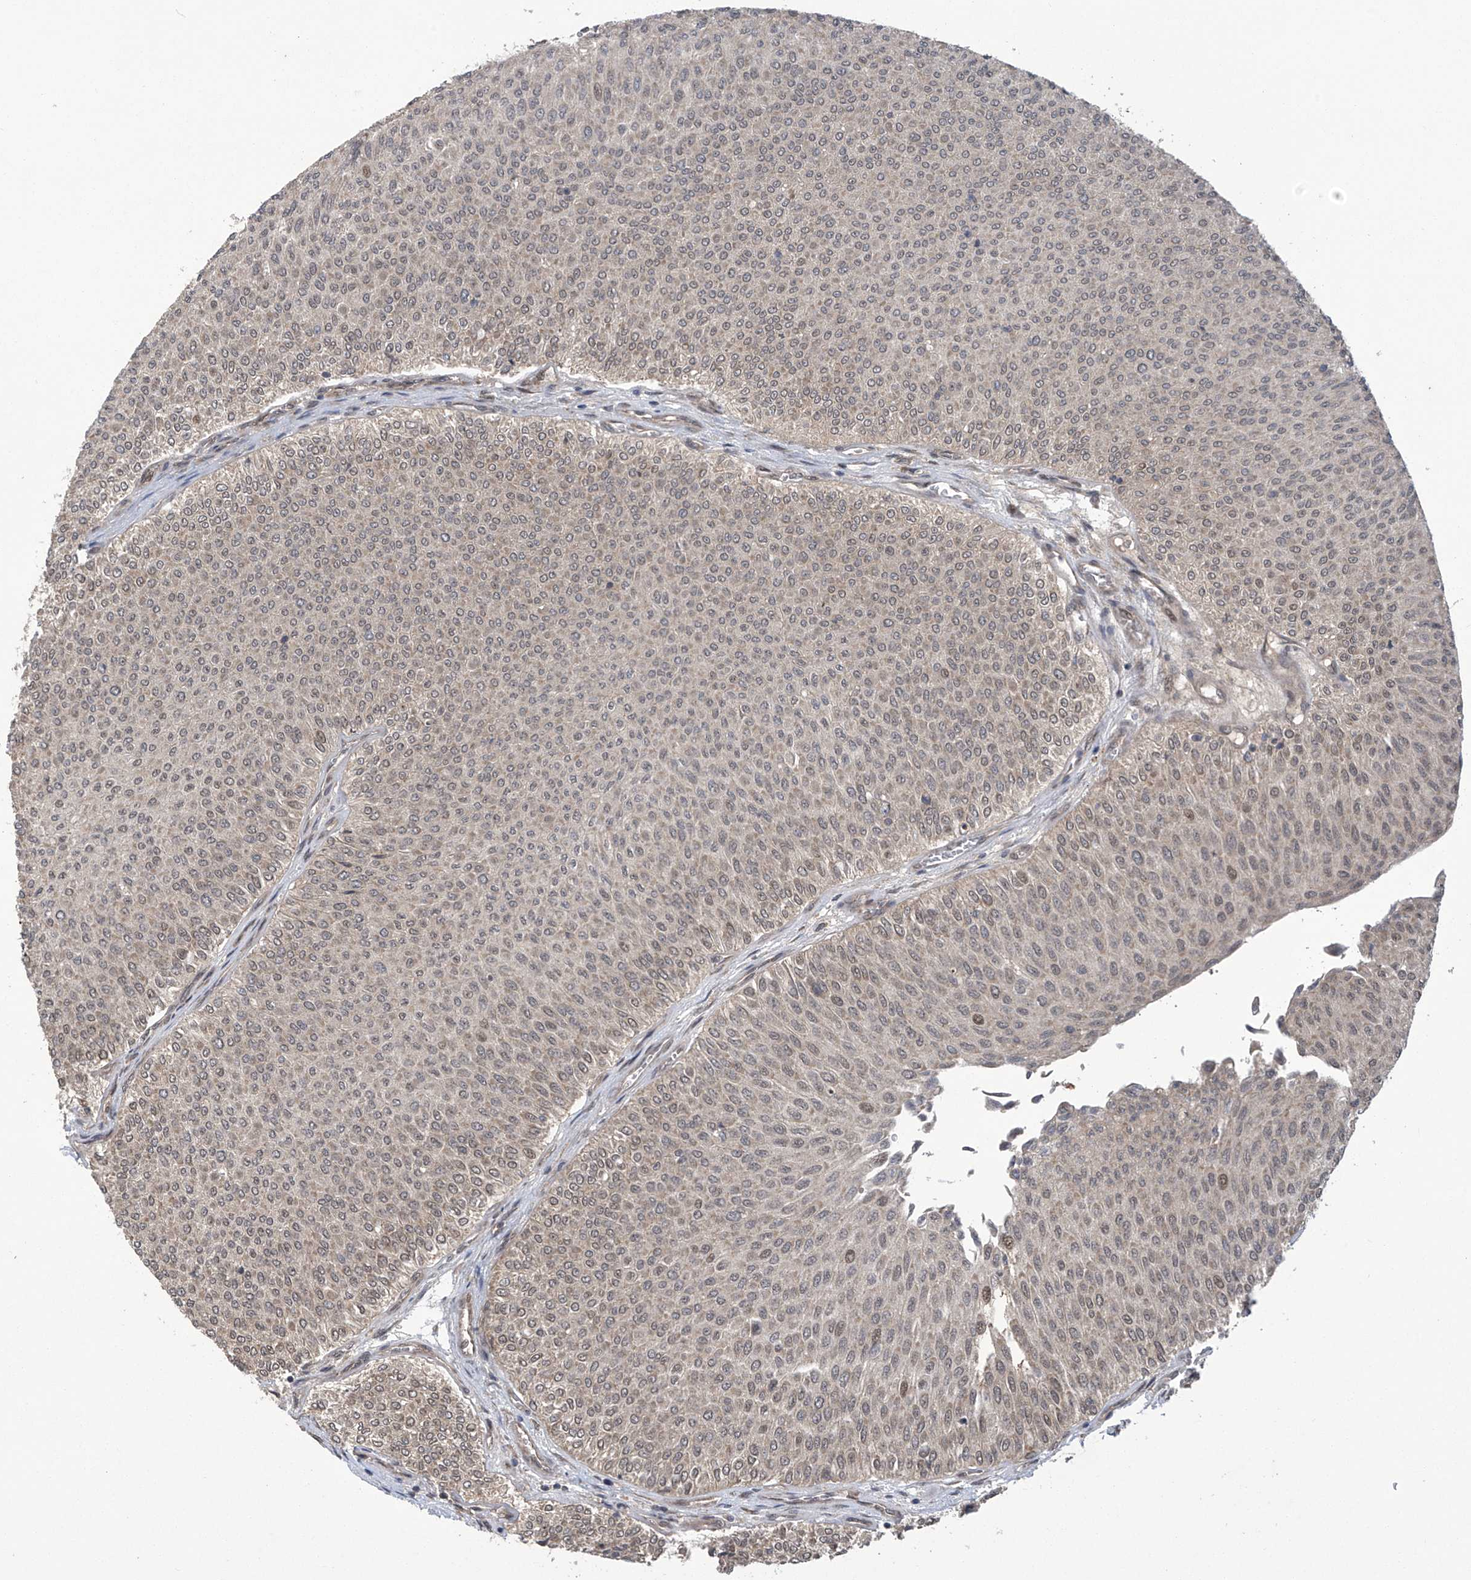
{"staining": {"intensity": "weak", "quantity": ">75%", "location": "nuclear"}, "tissue": "urothelial cancer", "cell_type": "Tumor cells", "image_type": "cancer", "snomed": [{"axis": "morphology", "description": "Urothelial carcinoma, Low grade"}, {"axis": "topography", "description": "Urinary bladder"}], "caption": "Urothelial cancer was stained to show a protein in brown. There is low levels of weak nuclear staining in approximately >75% of tumor cells.", "gene": "ABHD13", "patient": {"sex": "male", "age": 78}}